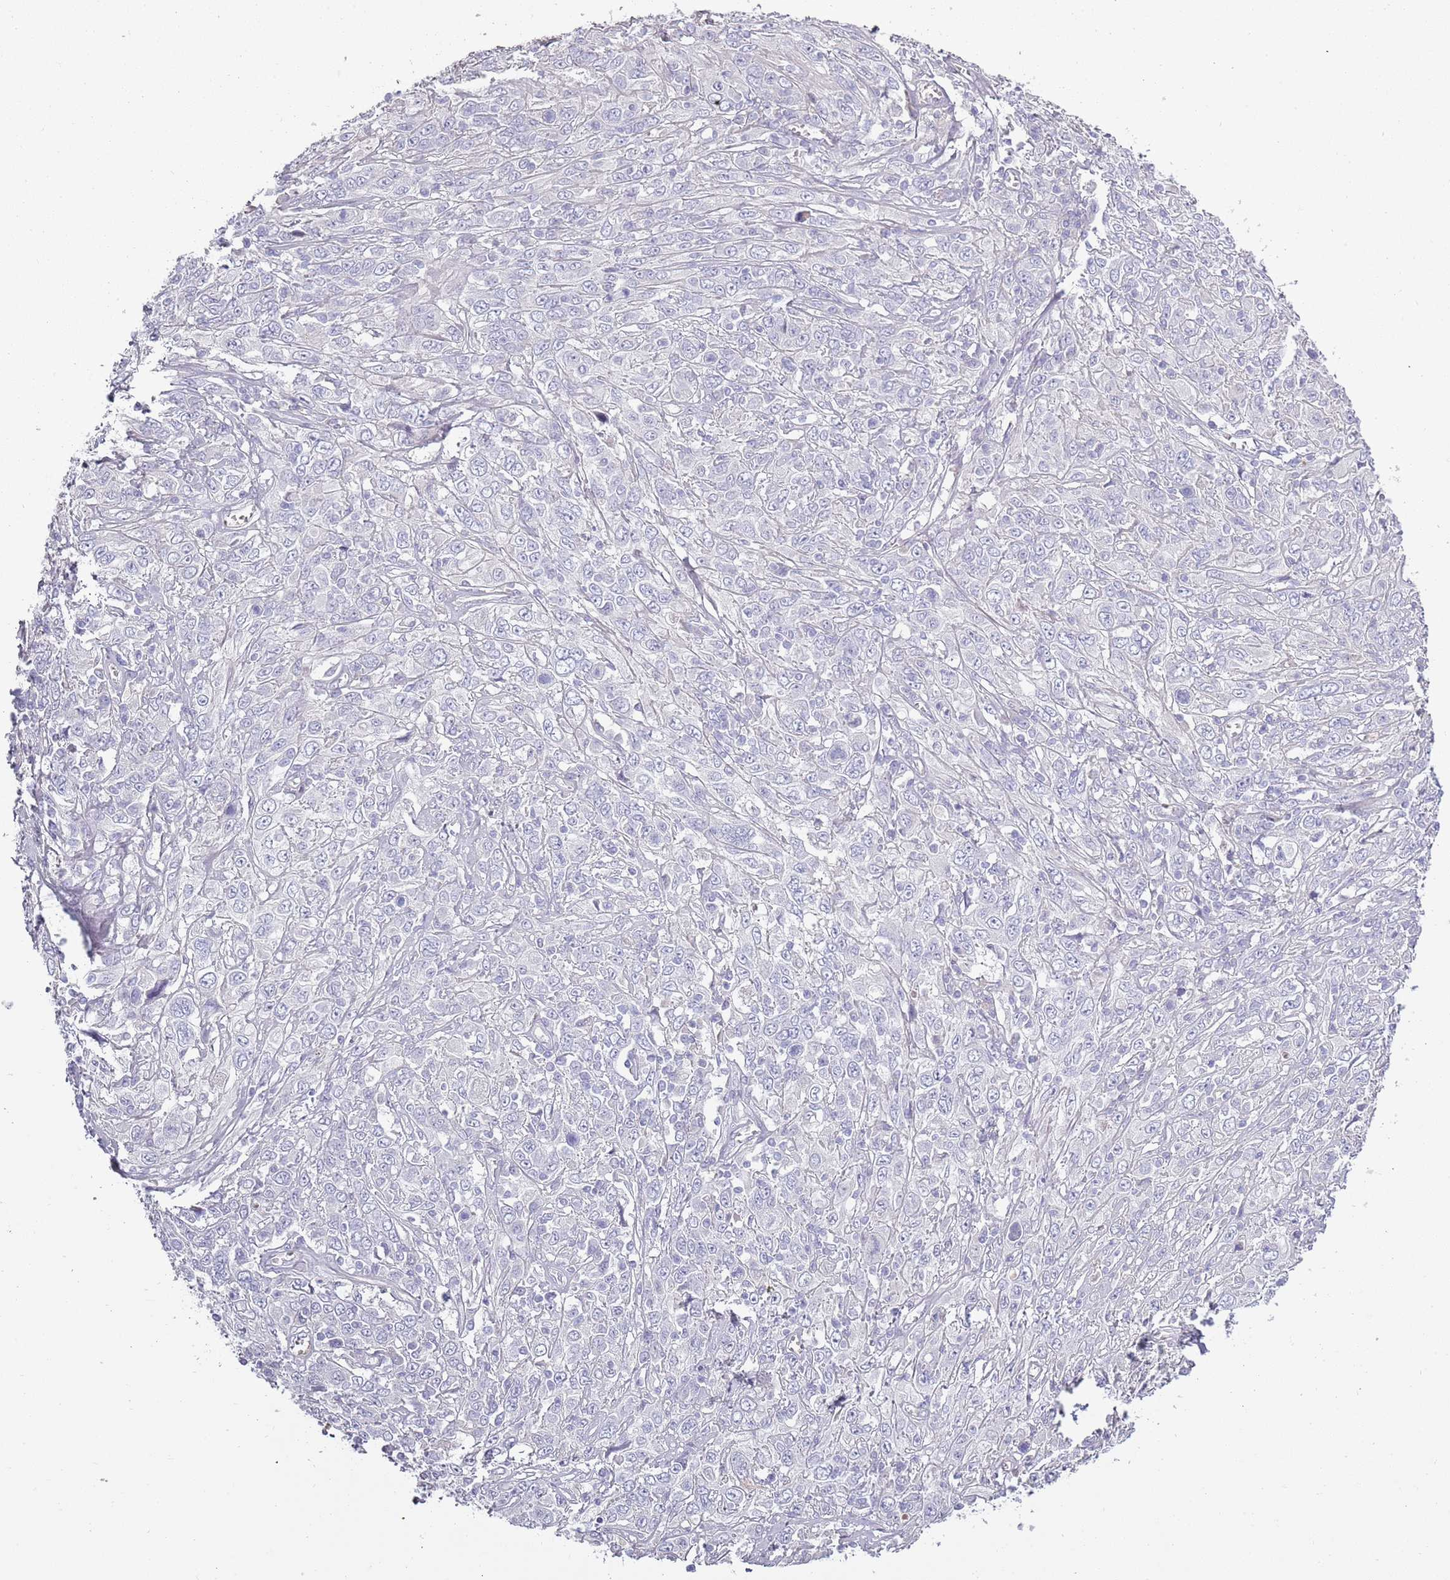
{"staining": {"intensity": "negative", "quantity": "none", "location": "none"}, "tissue": "cervical cancer", "cell_type": "Tumor cells", "image_type": "cancer", "snomed": [{"axis": "morphology", "description": "Squamous cell carcinoma, NOS"}, {"axis": "topography", "description": "Cervix"}], "caption": "Immunohistochemistry (IHC) micrograph of neoplastic tissue: human cervical cancer stained with DAB (3,3'-diaminobenzidine) displays no significant protein expression in tumor cells. Brightfield microscopy of IHC stained with DAB (3,3'-diaminobenzidine) (brown) and hematoxylin (blue), captured at high magnification.", "gene": "TNFRSF6B", "patient": {"sex": "female", "age": 46}}